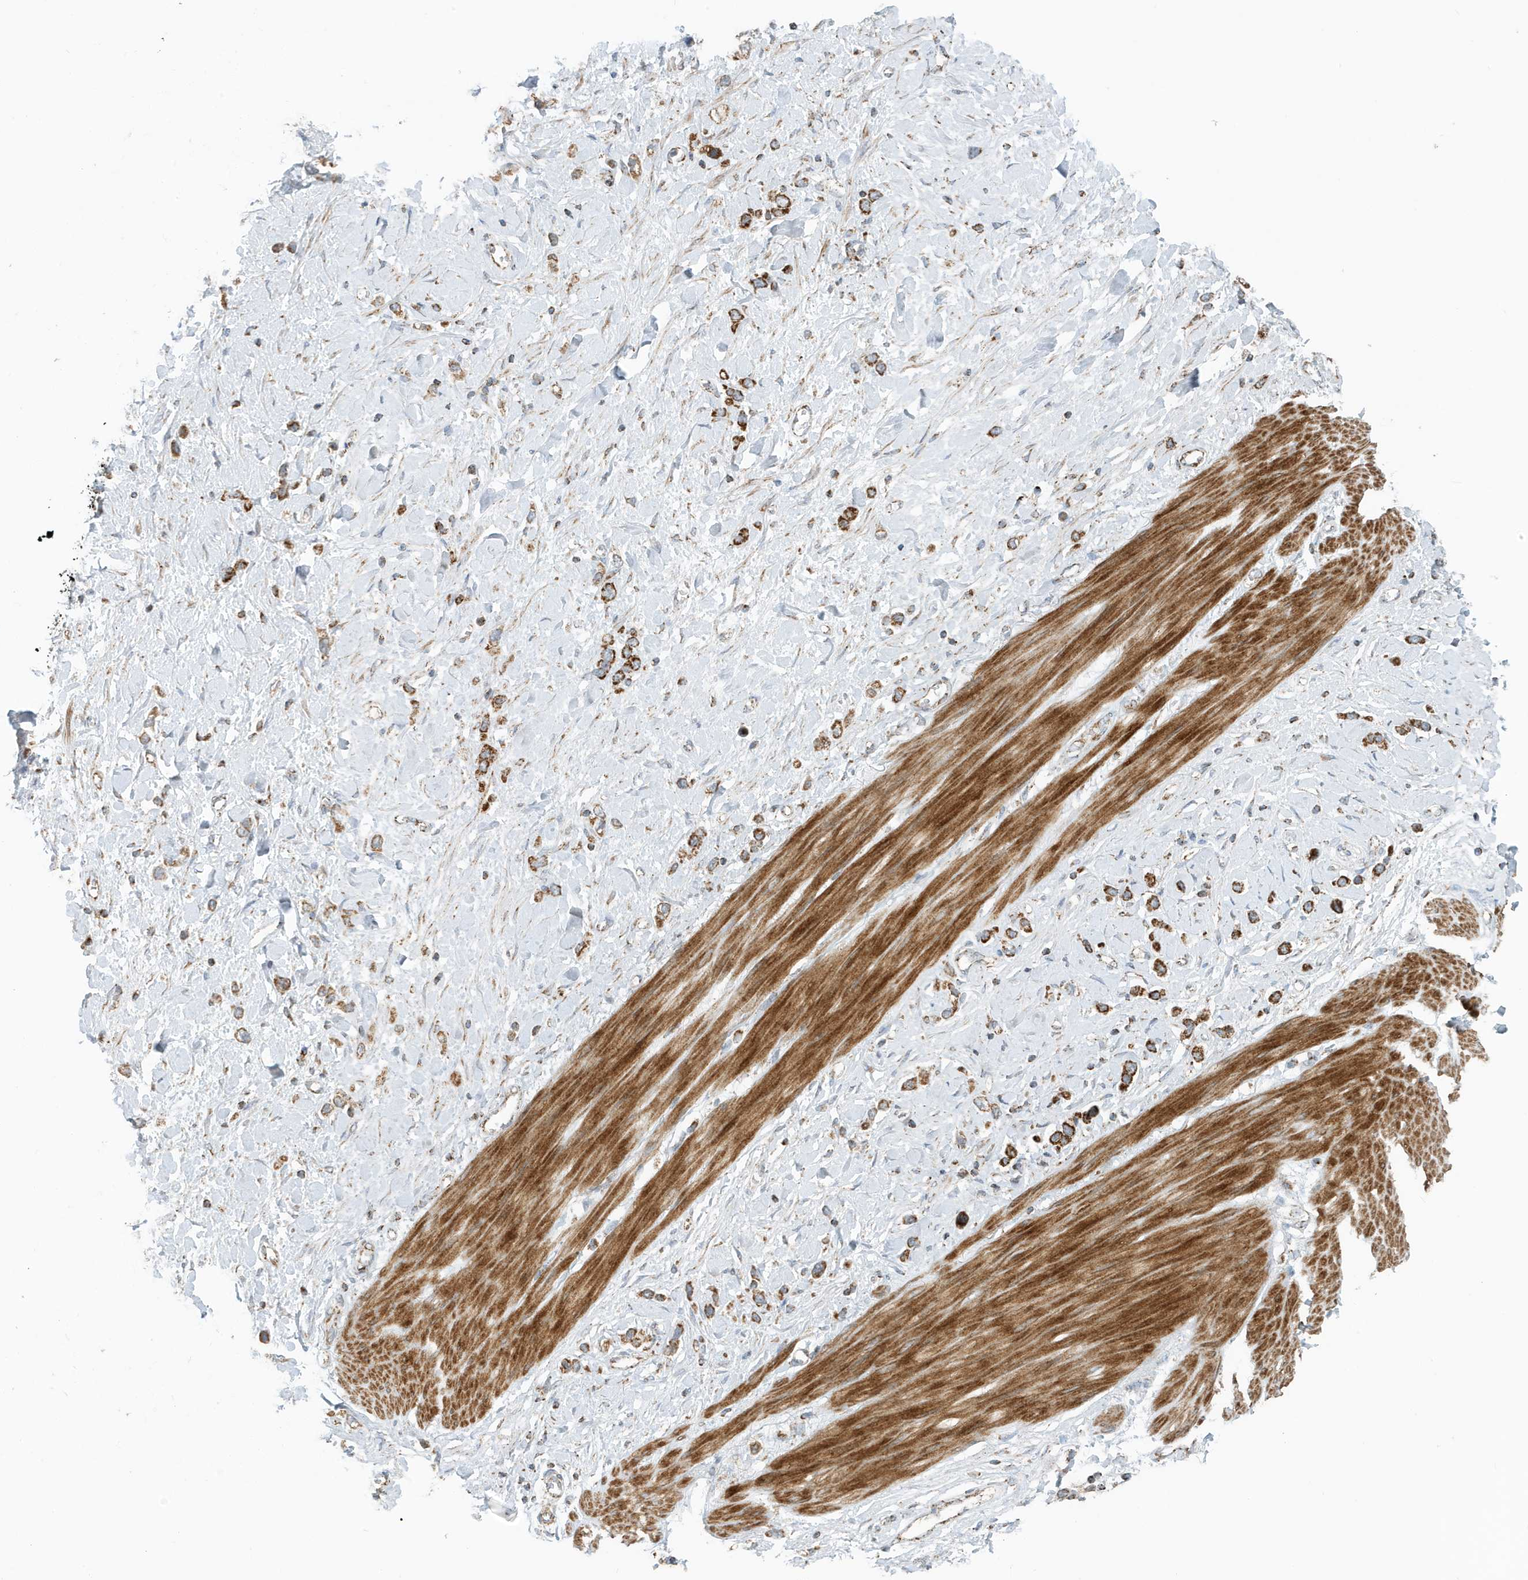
{"staining": {"intensity": "moderate", "quantity": ">75%", "location": "cytoplasmic/membranous"}, "tissue": "stomach cancer", "cell_type": "Tumor cells", "image_type": "cancer", "snomed": [{"axis": "morphology", "description": "Normal tissue, NOS"}, {"axis": "morphology", "description": "Adenocarcinoma, NOS"}, {"axis": "topography", "description": "Stomach, upper"}, {"axis": "topography", "description": "Stomach"}], "caption": "Adenocarcinoma (stomach) stained with a protein marker displays moderate staining in tumor cells.", "gene": "MAN1A1", "patient": {"sex": "female", "age": 65}}